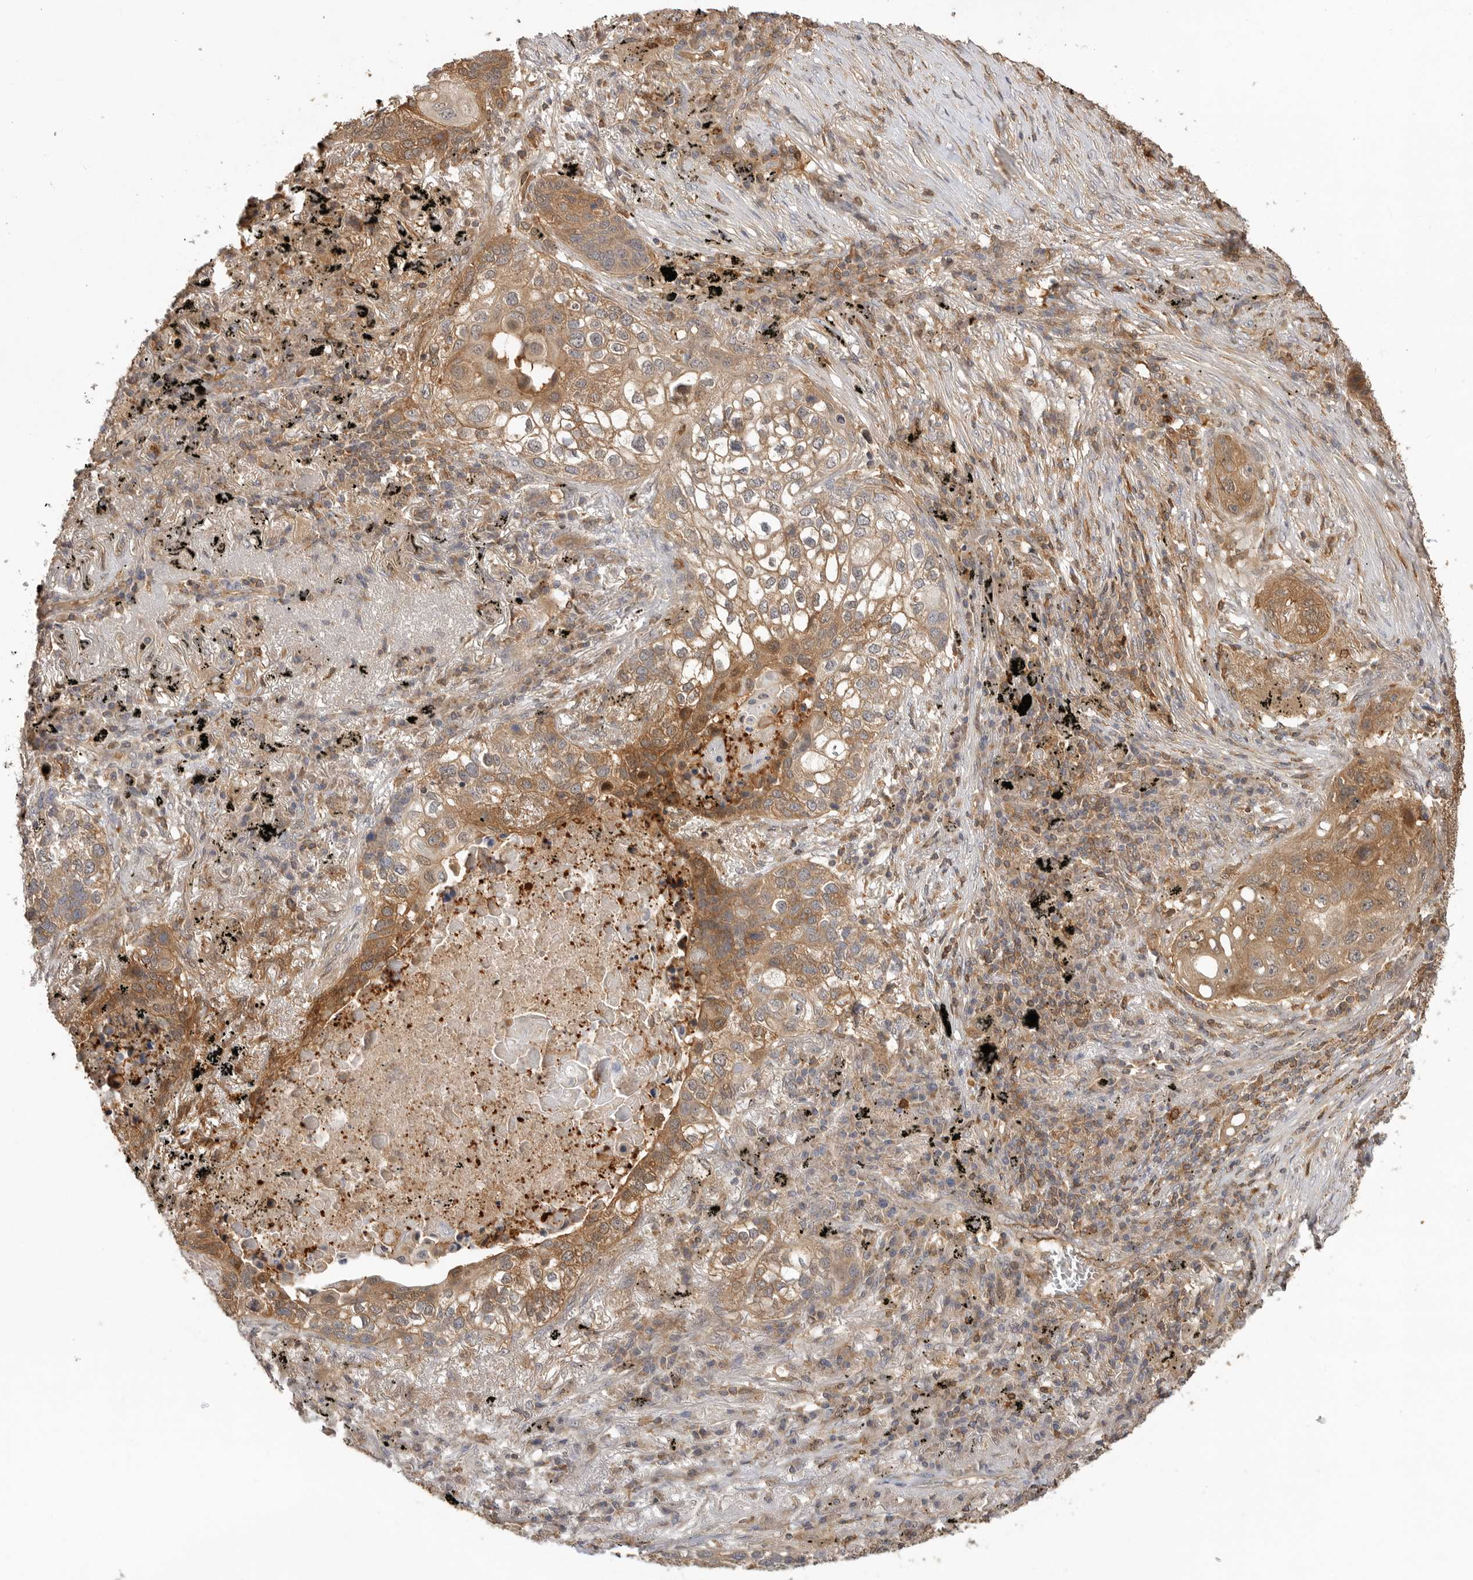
{"staining": {"intensity": "moderate", "quantity": ">75%", "location": "cytoplasmic/membranous"}, "tissue": "lung cancer", "cell_type": "Tumor cells", "image_type": "cancer", "snomed": [{"axis": "morphology", "description": "Squamous cell carcinoma, NOS"}, {"axis": "topography", "description": "Lung"}], "caption": "An immunohistochemistry (IHC) micrograph of neoplastic tissue is shown. Protein staining in brown highlights moderate cytoplasmic/membranous positivity in lung cancer within tumor cells.", "gene": "CLDN12", "patient": {"sex": "female", "age": 63}}